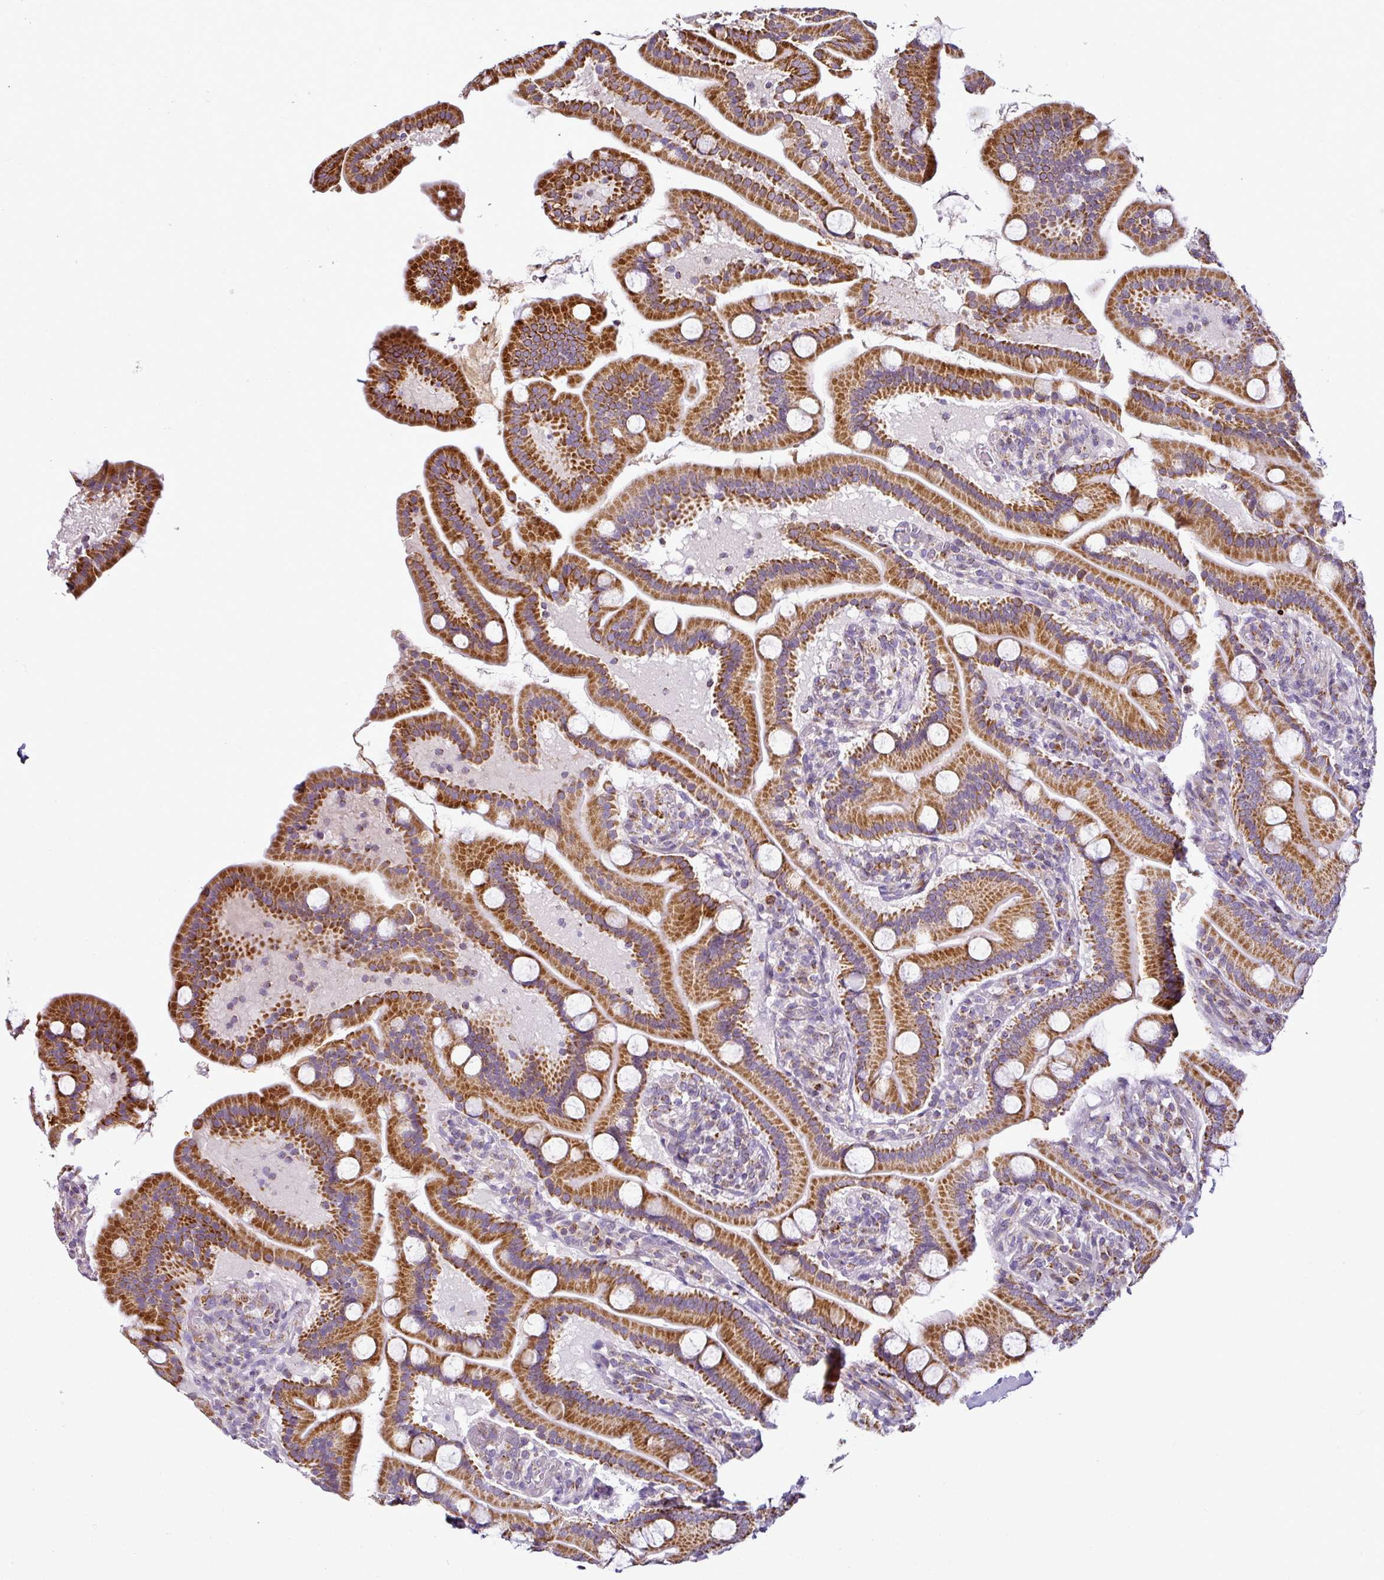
{"staining": {"intensity": "strong", "quantity": ">75%", "location": "cytoplasmic/membranous"}, "tissue": "duodenum", "cell_type": "Glandular cells", "image_type": "normal", "snomed": [{"axis": "morphology", "description": "Normal tissue, NOS"}, {"axis": "topography", "description": "Duodenum"}], "caption": "Immunohistochemistry (IHC) staining of unremarkable duodenum, which shows high levels of strong cytoplasmic/membranous positivity in approximately >75% of glandular cells indicating strong cytoplasmic/membranous protein staining. The staining was performed using DAB (brown) for protein detection and nuclei were counterstained in hematoxylin (blue).", "gene": "DPAGT1", "patient": {"sex": "male", "age": 55}}